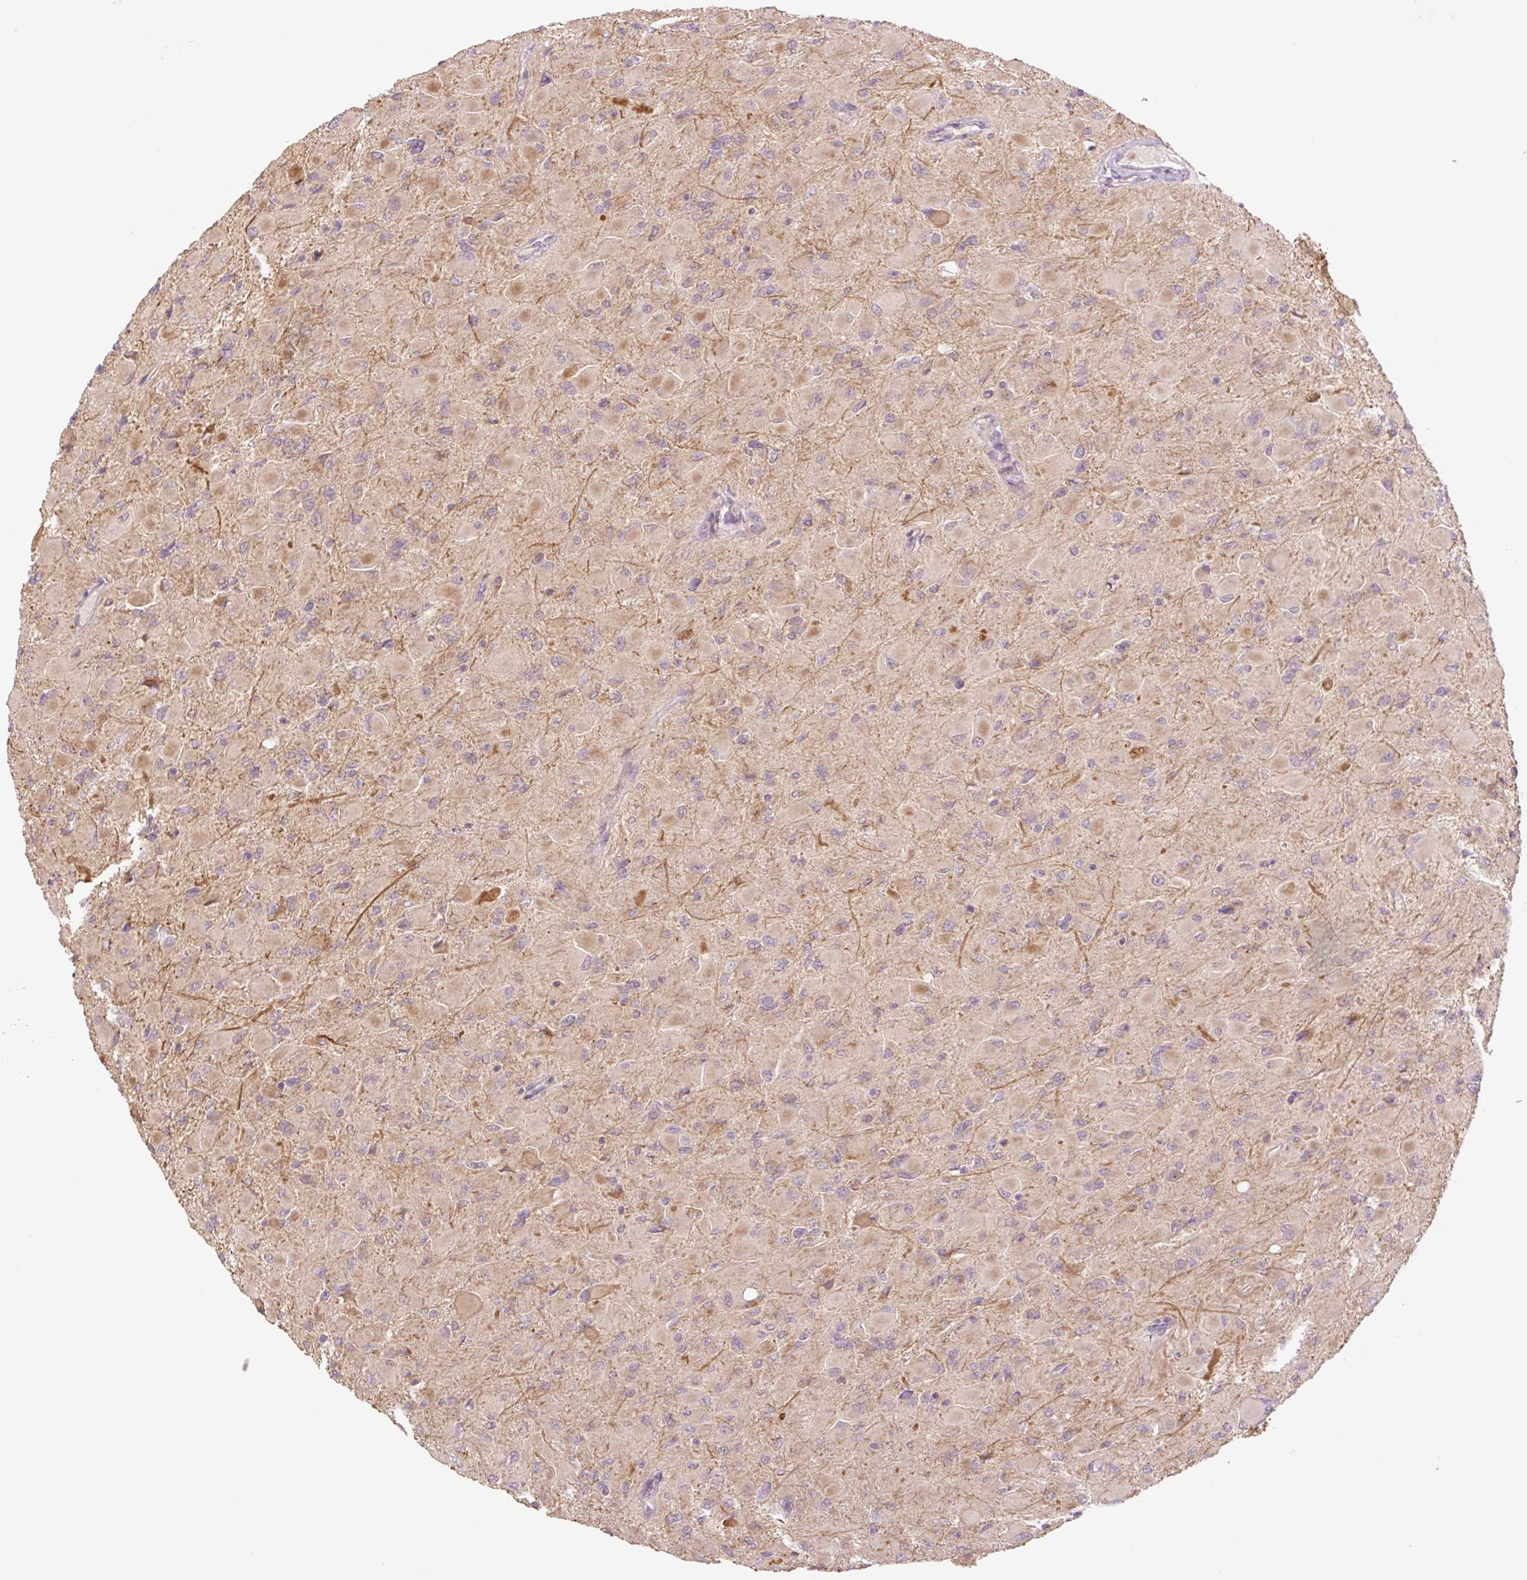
{"staining": {"intensity": "negative", "quantity": "none", "location": "none"}, "tissue": "glioma", "cell_type": "Tumor cells", "image_type": "cancer", "snomed": [{"axis": "morphology", "description": "Glioma, malignant, High grade"}, {"axis": "topography", "description": "Cerebral cortex"}], "caption": "There is no significant staining in tumor cells of malignant glioma (high-grade).", "gene": "YJU2B", "patient": {"sex": "female", "age": 36}}